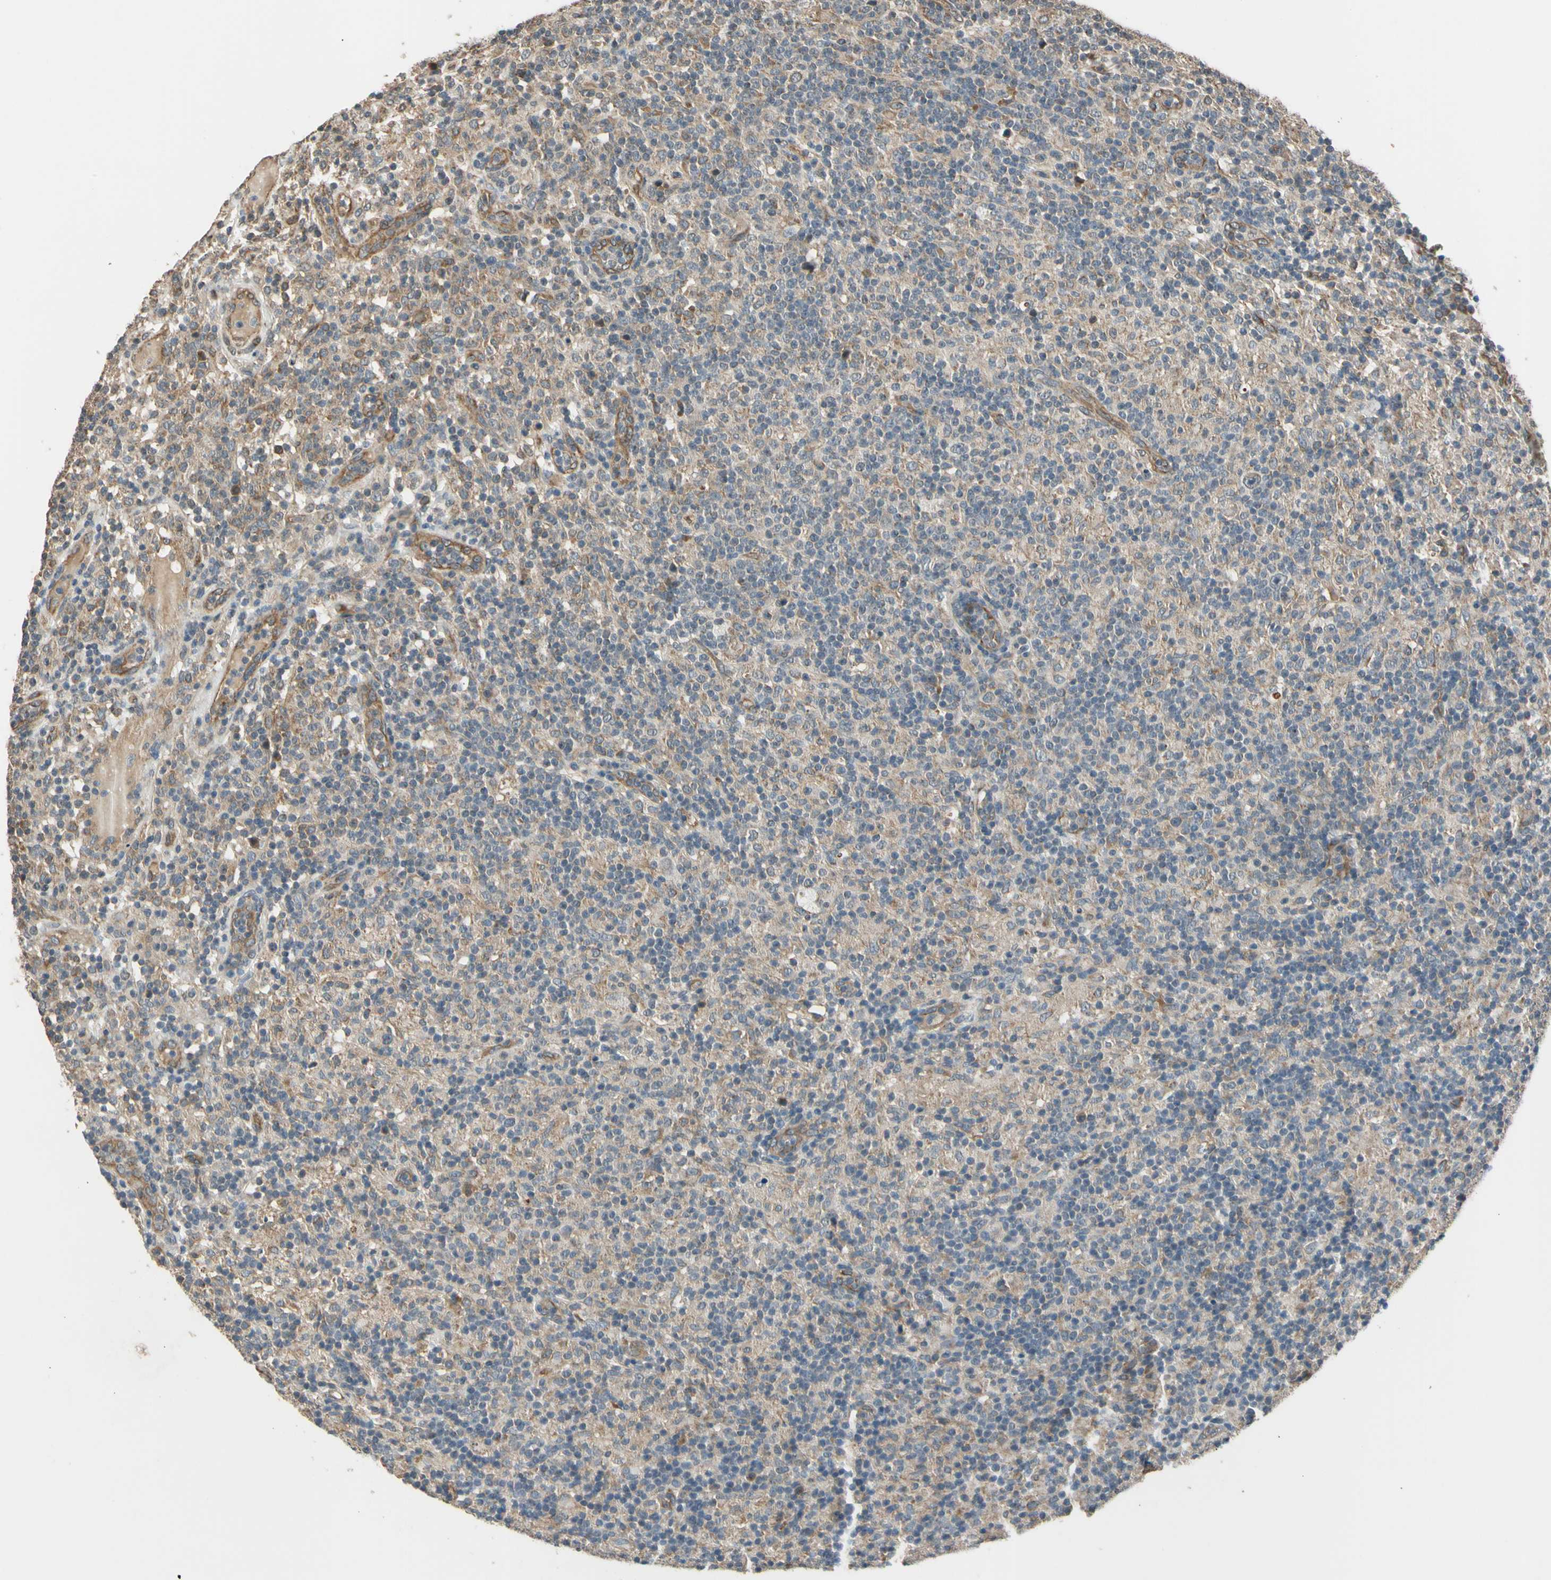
{"staining": {"intensity": "negative", "quantity": "none", "location": "none"}, "tissue": "lymphoma", "cell_type": "Tumor cells", "image_type": "cancer", "snomed": [{"axis": "morphology", "description": "Hodgkin's disease, NOS"}, {"axis": "topography", "description": "Lymph node"}], "caption": "Tumor cells show no significant positivity in Hodgkin's disease. (Stains: DAB immunohistochemistry (IHC) with hematoxylin counter stain, Microscopy: brightfield microscopy at high magnification).", "gene": "EFNB2", "patient": {"sex": "male", "age": 70}}